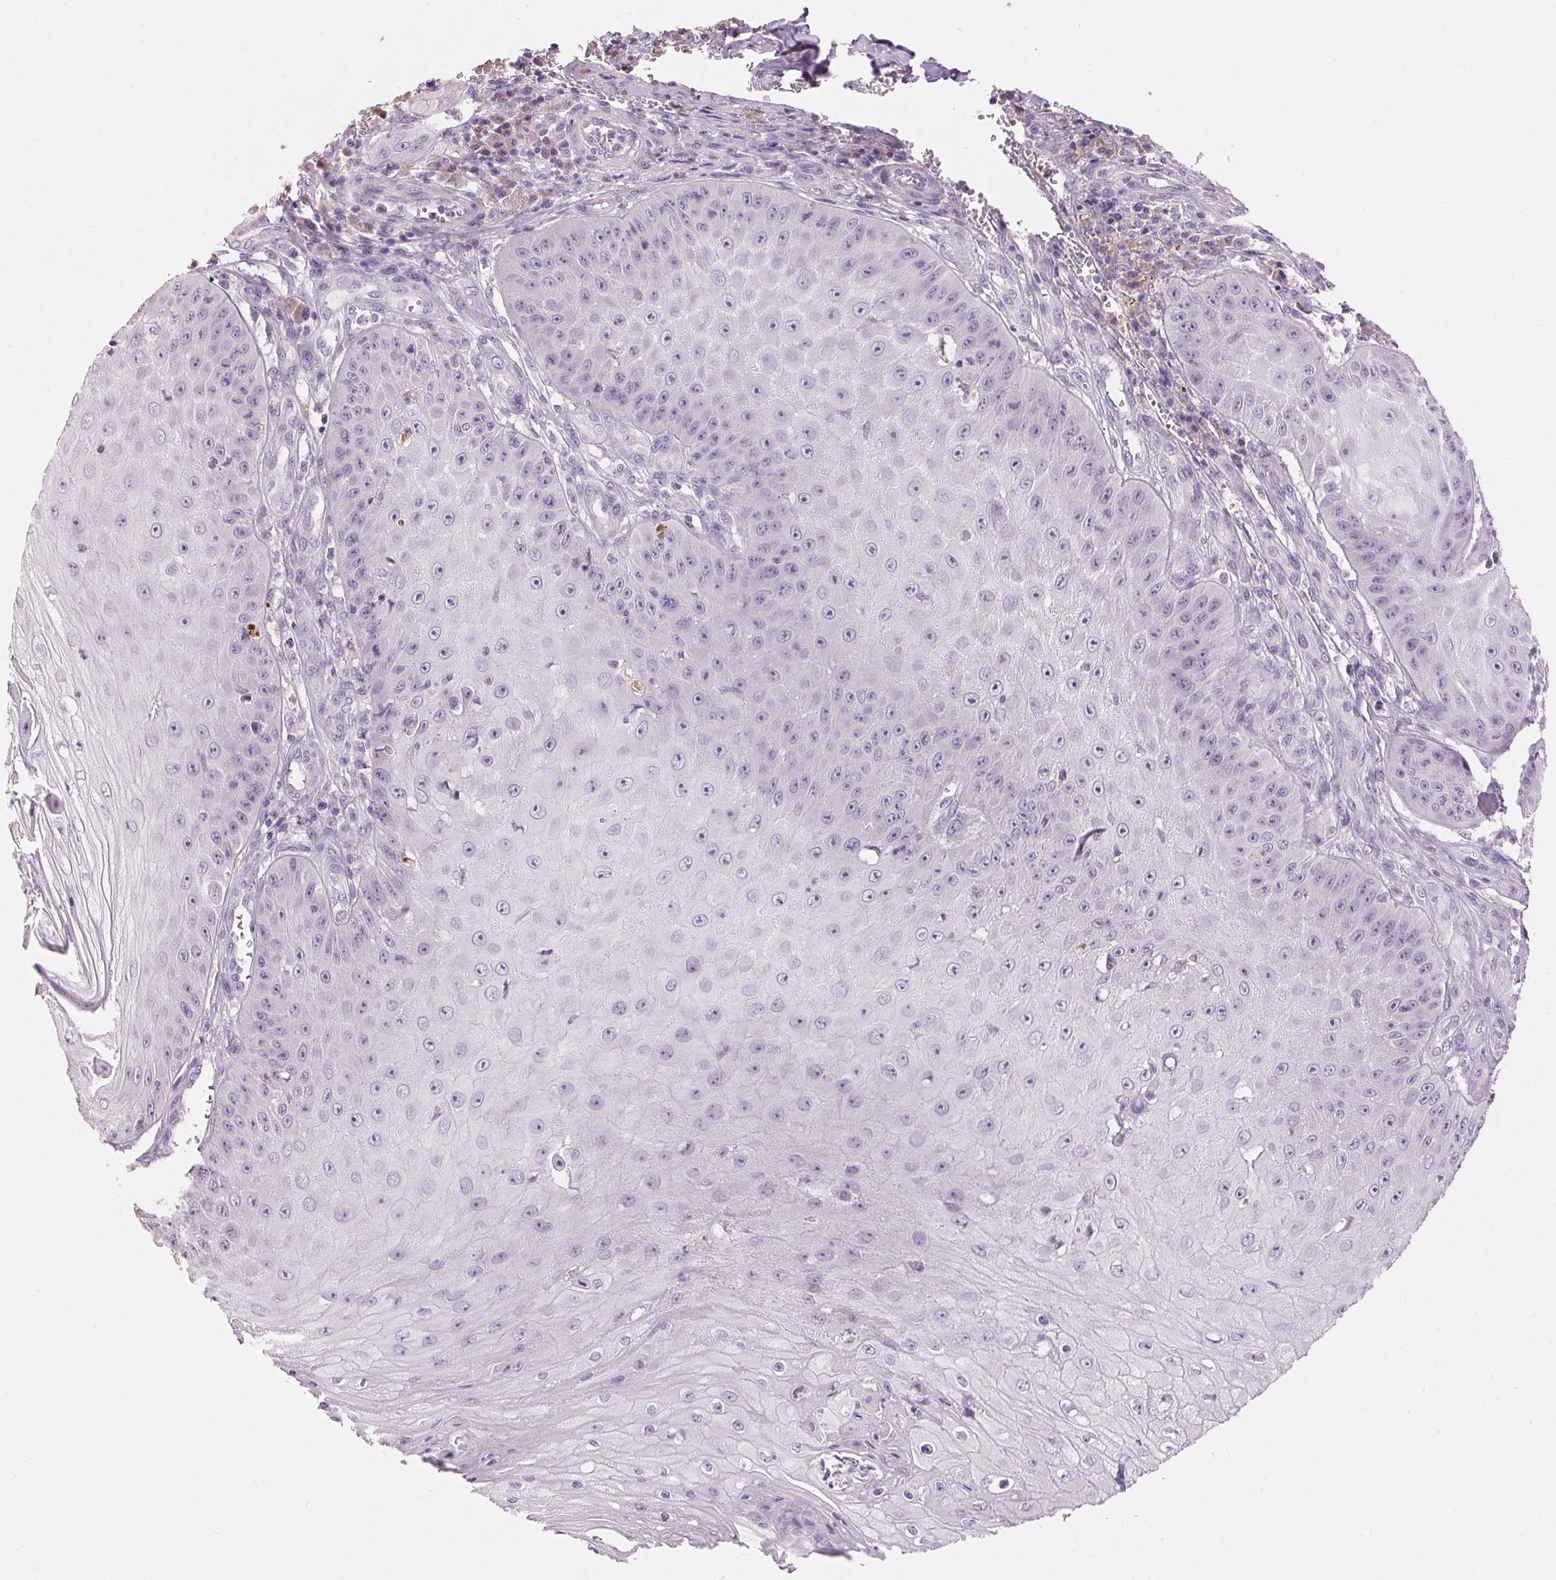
{"staining": {"intensity": "negative", "quantity": "none", "location": "none"}, "tissue": "skin cancer", "cell_type": "Tumor cells", "image_type": "cancer", "snomed": [{"axis": "morphology", "description": "Squamous cell carcinoma, NOS"}, {"axis": "topography", "description": "Skin"}], "caption": "This histopathology image is of squamous cell carcinoma (skin) stained with immunohistochemistry (IHC) to label a protein in brown with the nuclei are counter-stained blue. There is no positivity in tumor cells.", "gene": "LYZL6", "patient": {"sex": "male", "age": 70}}